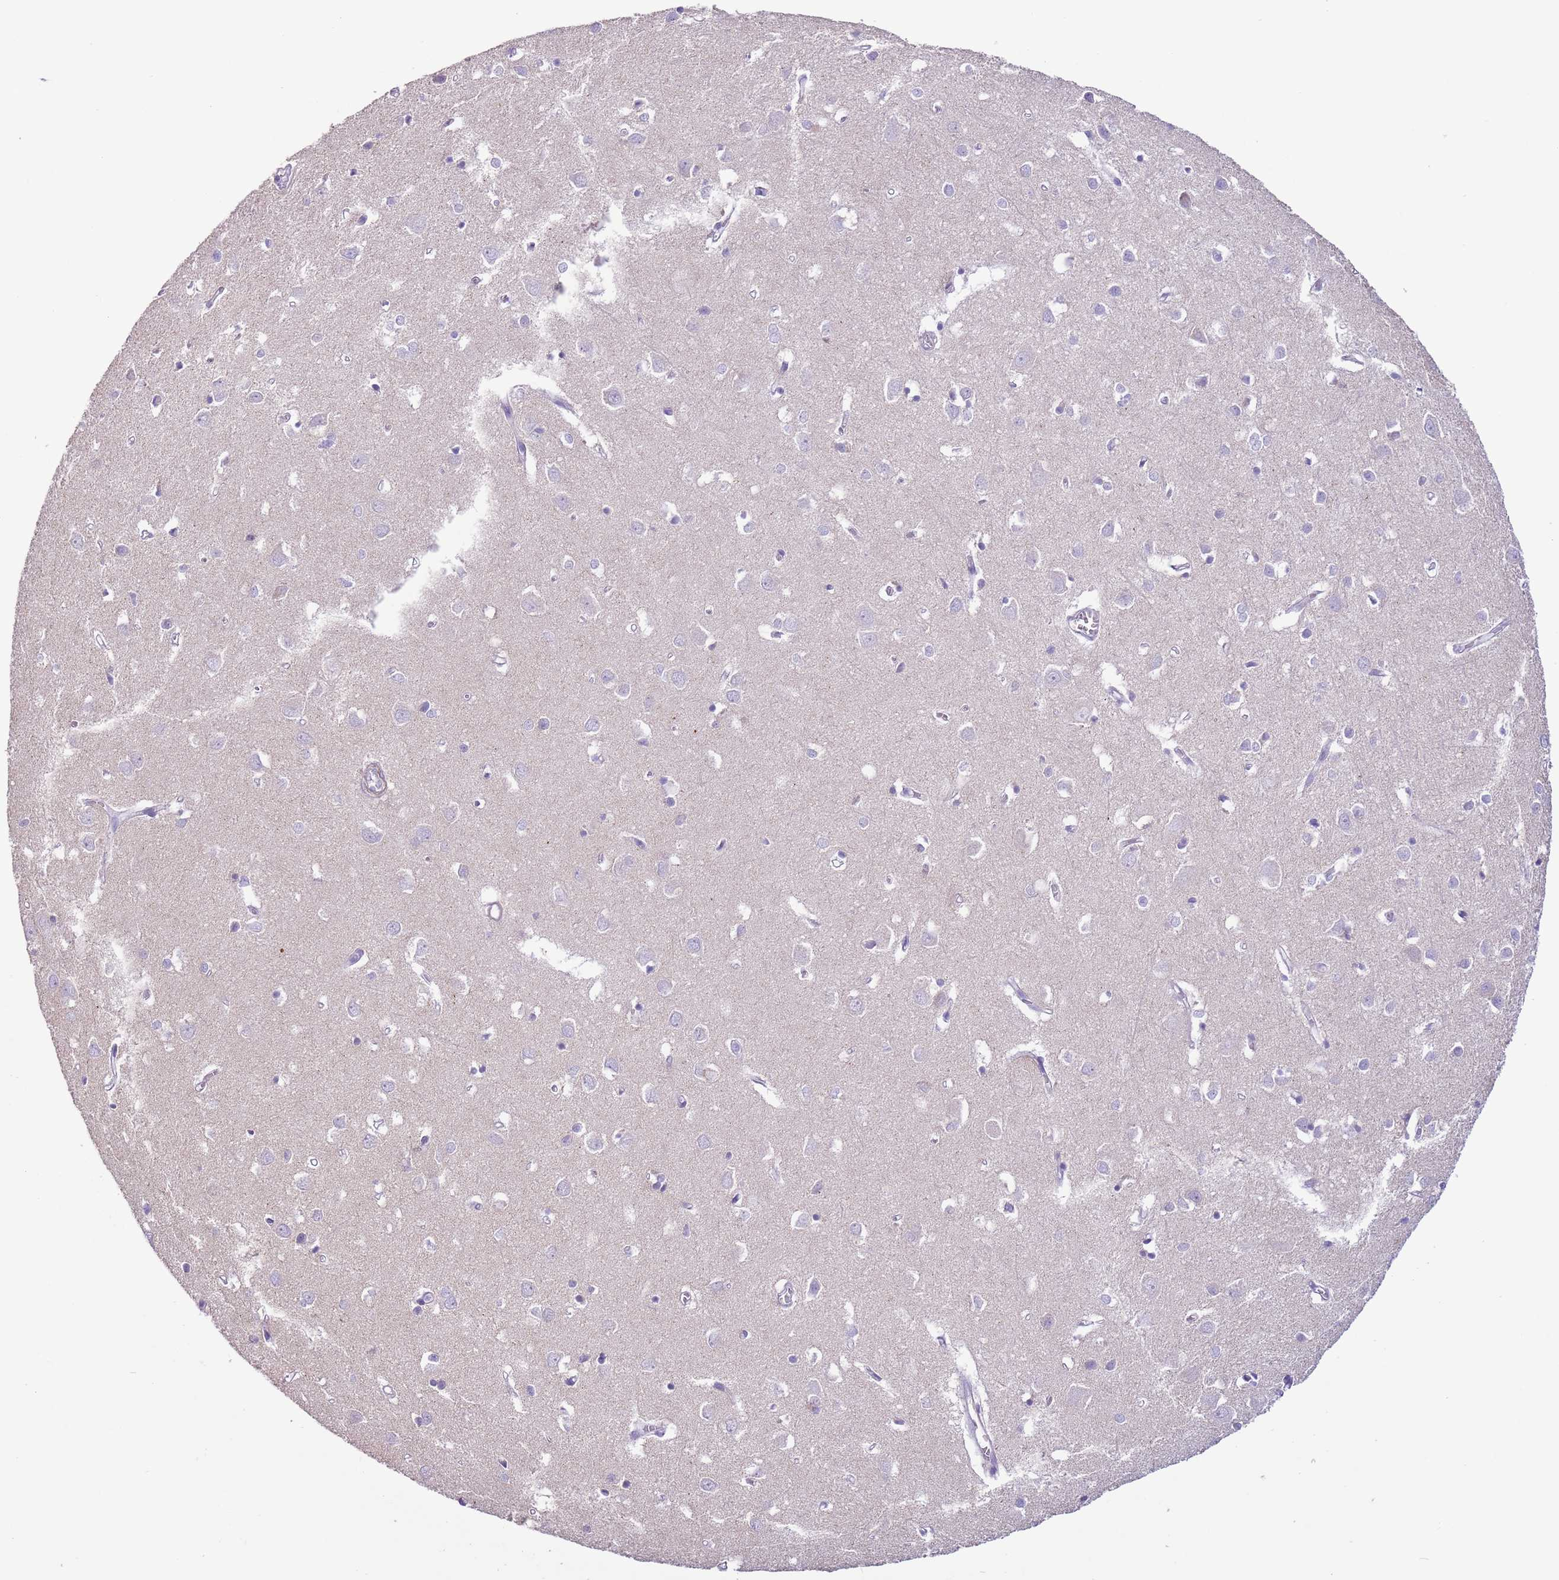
{"staining": {"intensity": "negative", "quantity": "none", "location": "none"}, "tissue": "cerebral cortex", "cell_type": "Endothelial cells", "image_type": "normal", "snomed": [{"axis": "morphology", "description": "Normal tissue, NOS"}, {"axis": "topography", "description": "Cerebral cortex"}], "caption": "The IHC histopathology image has no significant staining in endothelial cells of cerebral cortex.", "gene": "SLC7A14", "patient": {"sex": "female", "age": 64}}